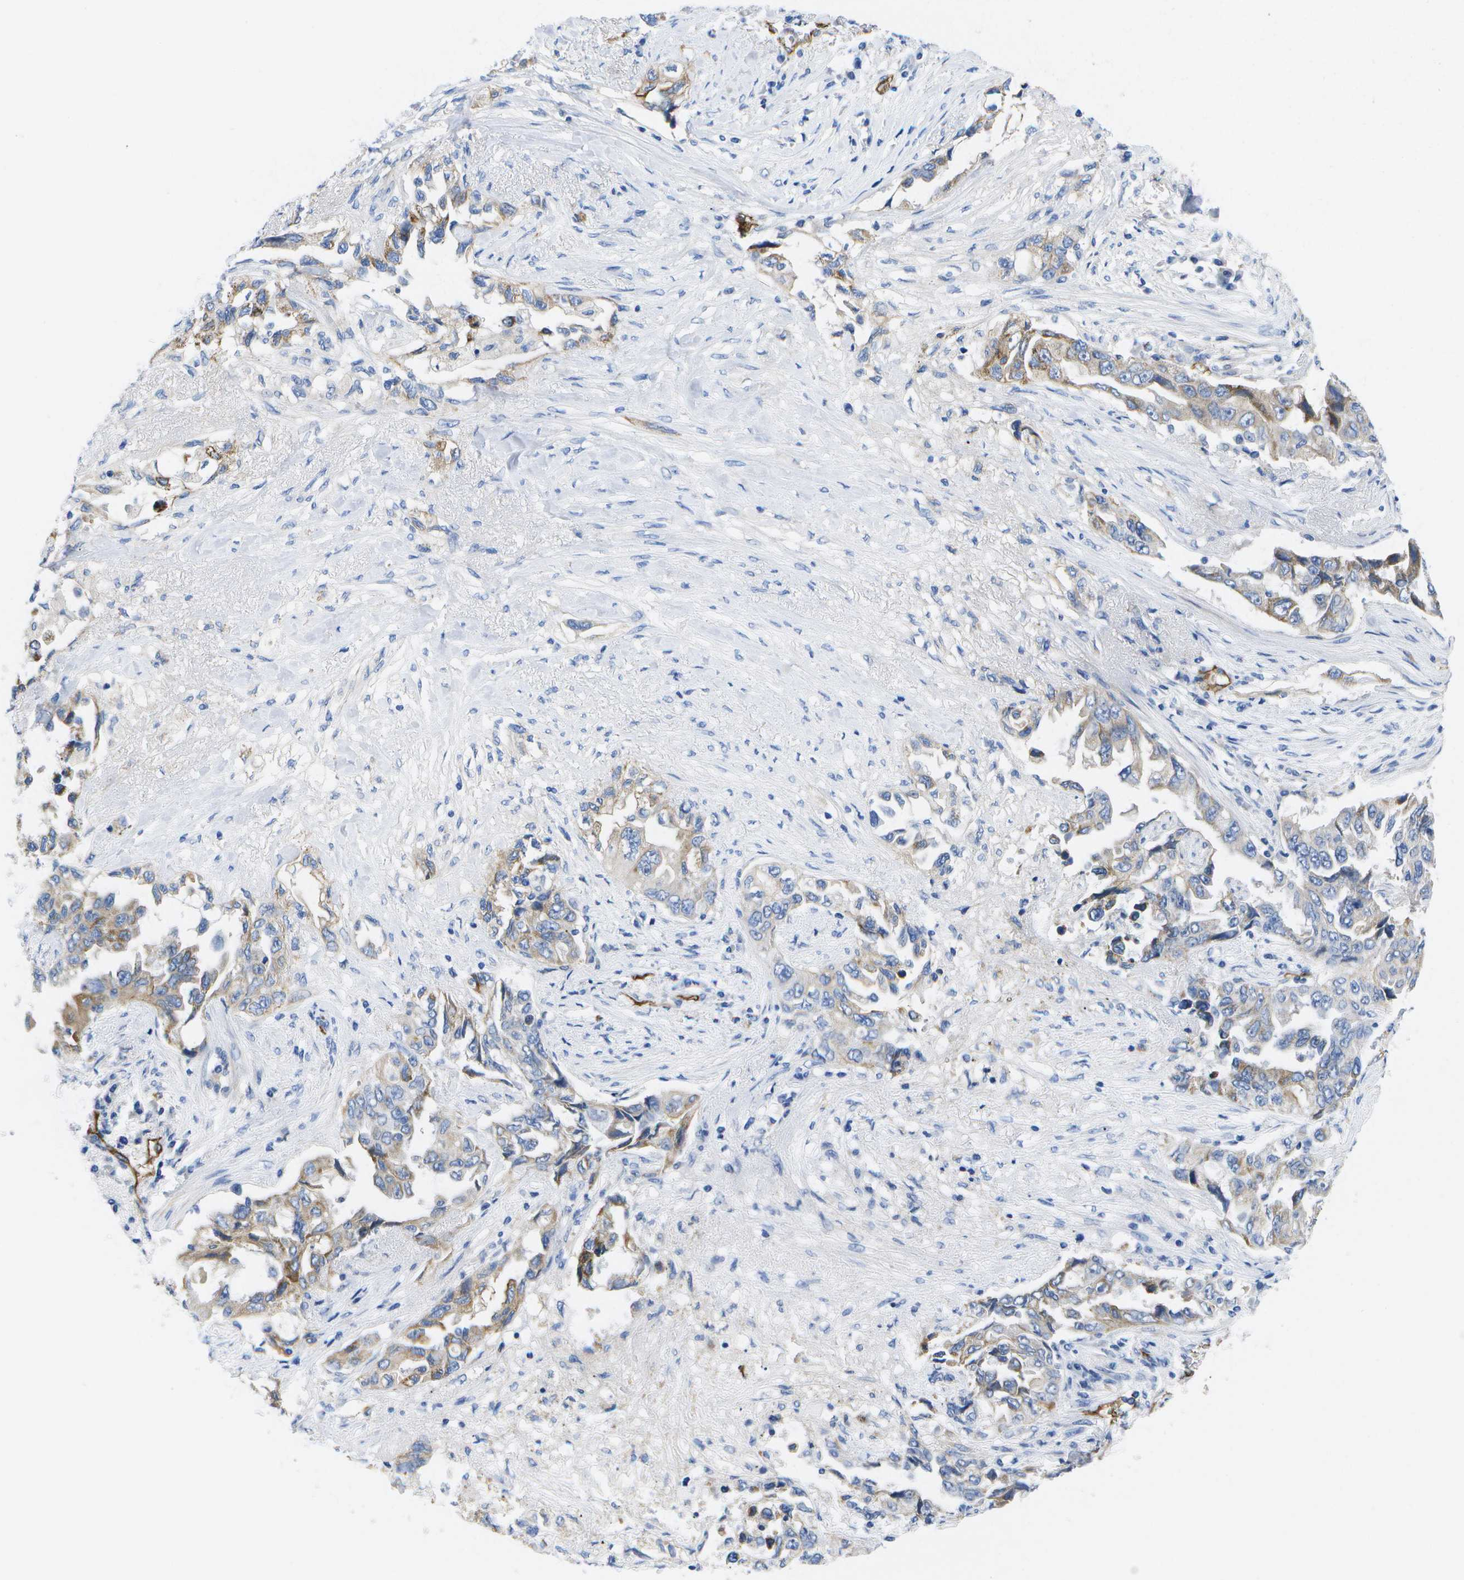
{"staining": {"intensity": "weak", "quantity": "25%-75%", "location": "cytoplasmic/membranous"}, "tissue": "lung cancer", "cell_type": "Tumor cells", "image_type": "cancer", "snomed": [{"axis": "morphology", "description": "Adenocarcinoma, NOS"}, {"axis": "topography", "description": "Lung"}], "caption": "An immunohistochemistry (IHC) image of neoplastic tissue is shown. Protein staining in brown shows weak cytoplasmic/membranous positivity in lung cancer within tumor cells. (DAB = brown stain, brightfield microscopy at high magnification).", "gene": "DYSF", "patient": {"sex": "female", "age": 51}}